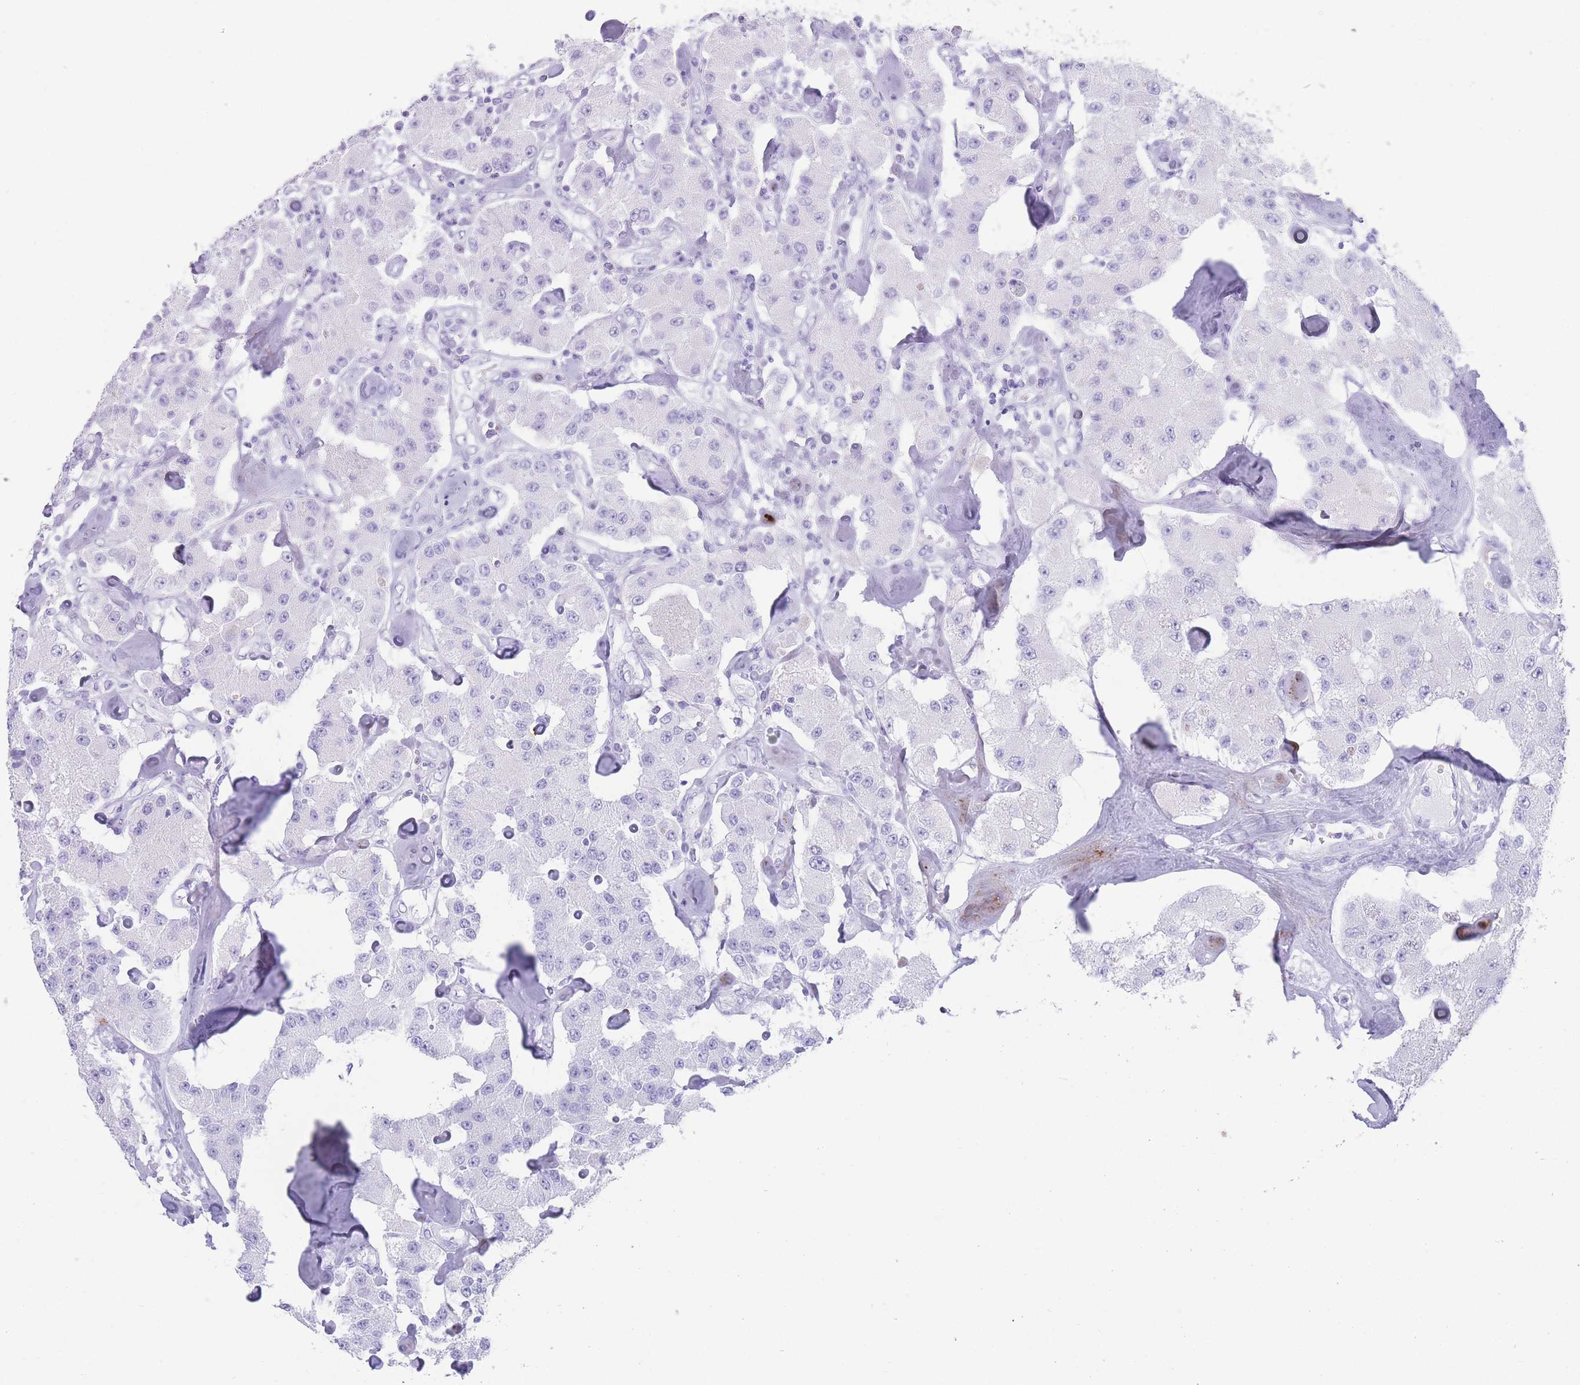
{"staining": {"intensity": "negative", "quantity": "none", "location": "none"}, "tissue": "carcinoid", "cell_type": "Tumor cells", "image_type": "cancer", "snomed": [{"axis": "morphology", "description": "Carcinoid, malignant, NOS"}, {"axis": "topography", "description": "Pancreas"}], "caption": "Image shows no significant protein staining in tumor cells of malignant carcinoid.", "gene": "ELOA2", "patient": {"sex": "male", "age": 41}}